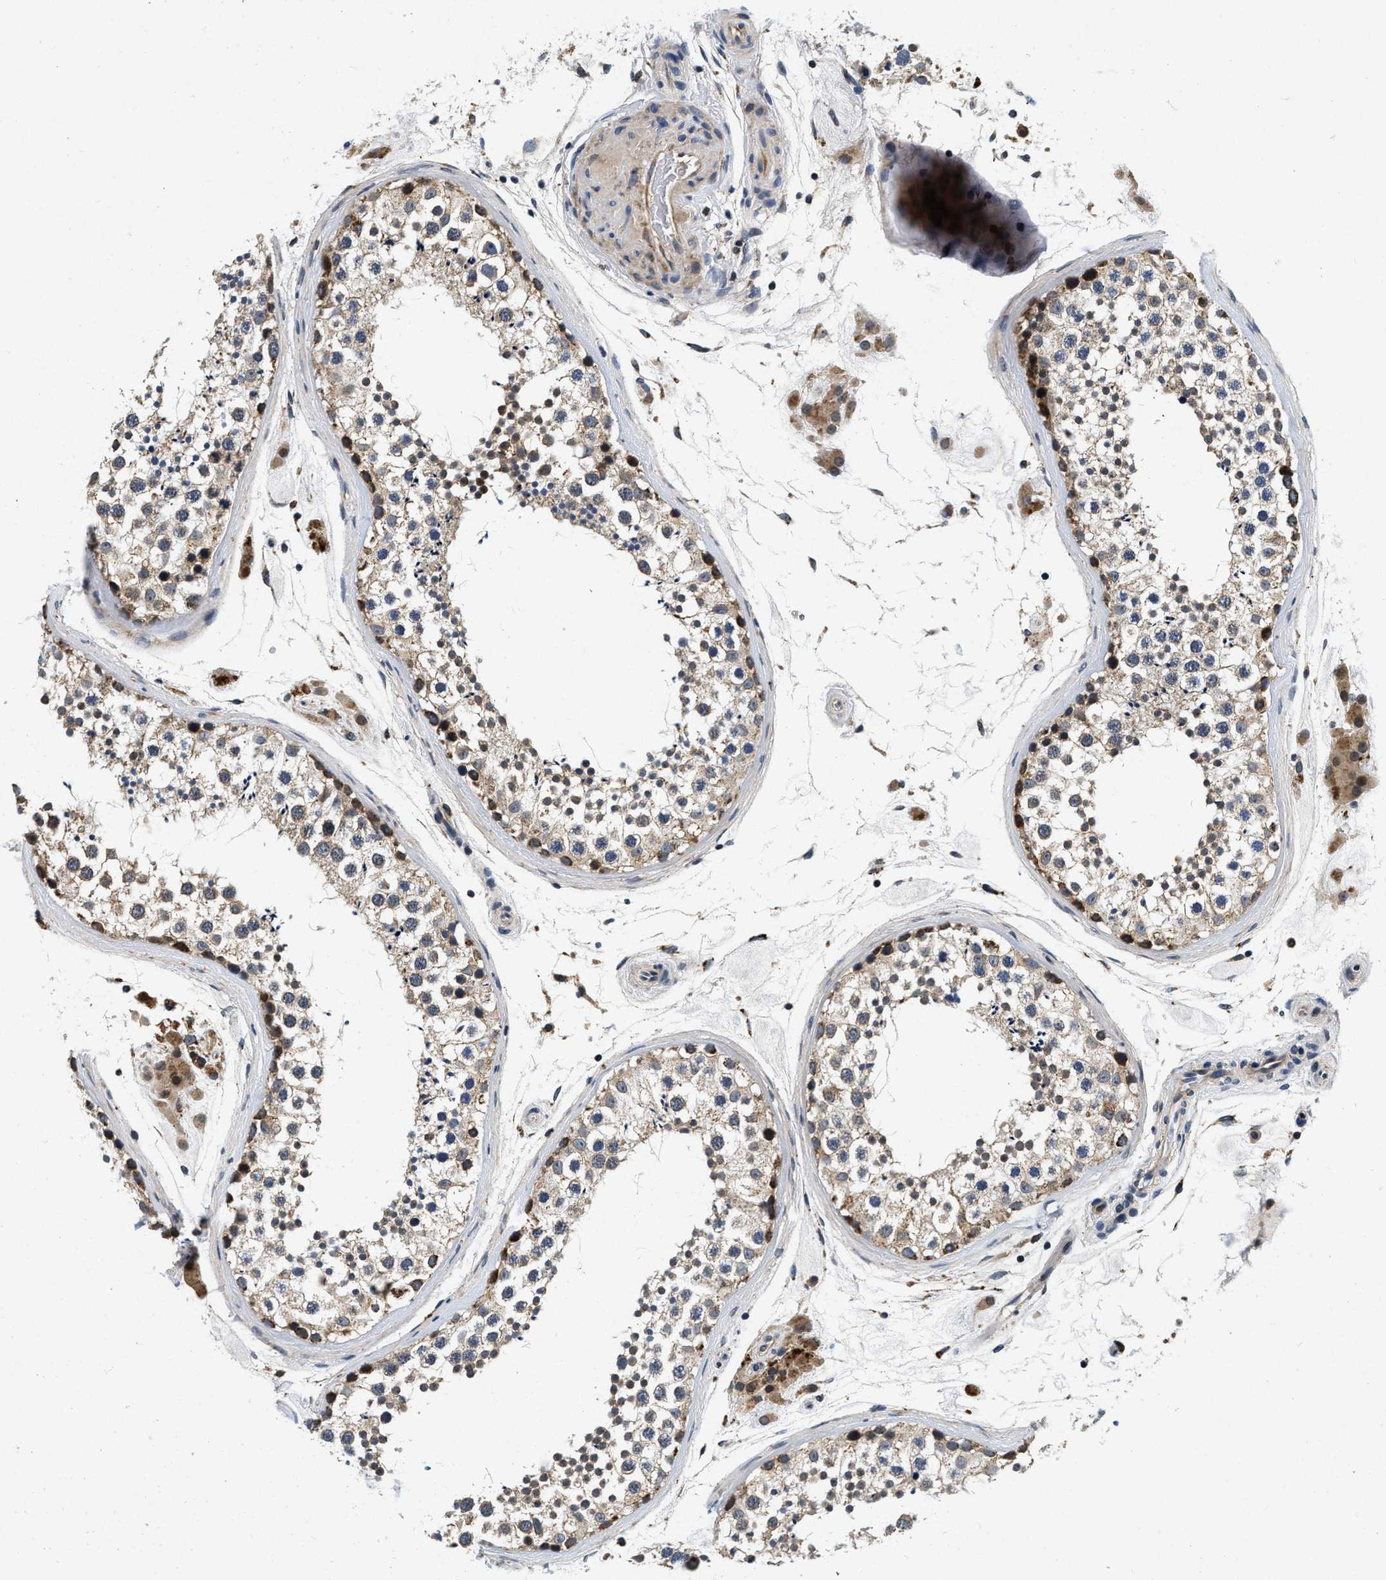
{"staining": {"intensity": "weak", "quantity": "25%-75%", "location": "cytoplasmic/membranous"}, "tissue": "testis", "cell_type": "Cells in seminiferous ducts", "image_type": "normal", "snomed": [{"axis": "morphology", "description": "Normal tissue, NOS"}, {"axis": "topography", "description": "Testis"}], "caption": "Human testis stained for a protein (brown) demonstrates weak cytoplasmic/membranous positive staining in about 25%-75% of cells in seminiferous ducts.", "gene": "PDP1", "patient": {"sex": "male", "age": 46}}